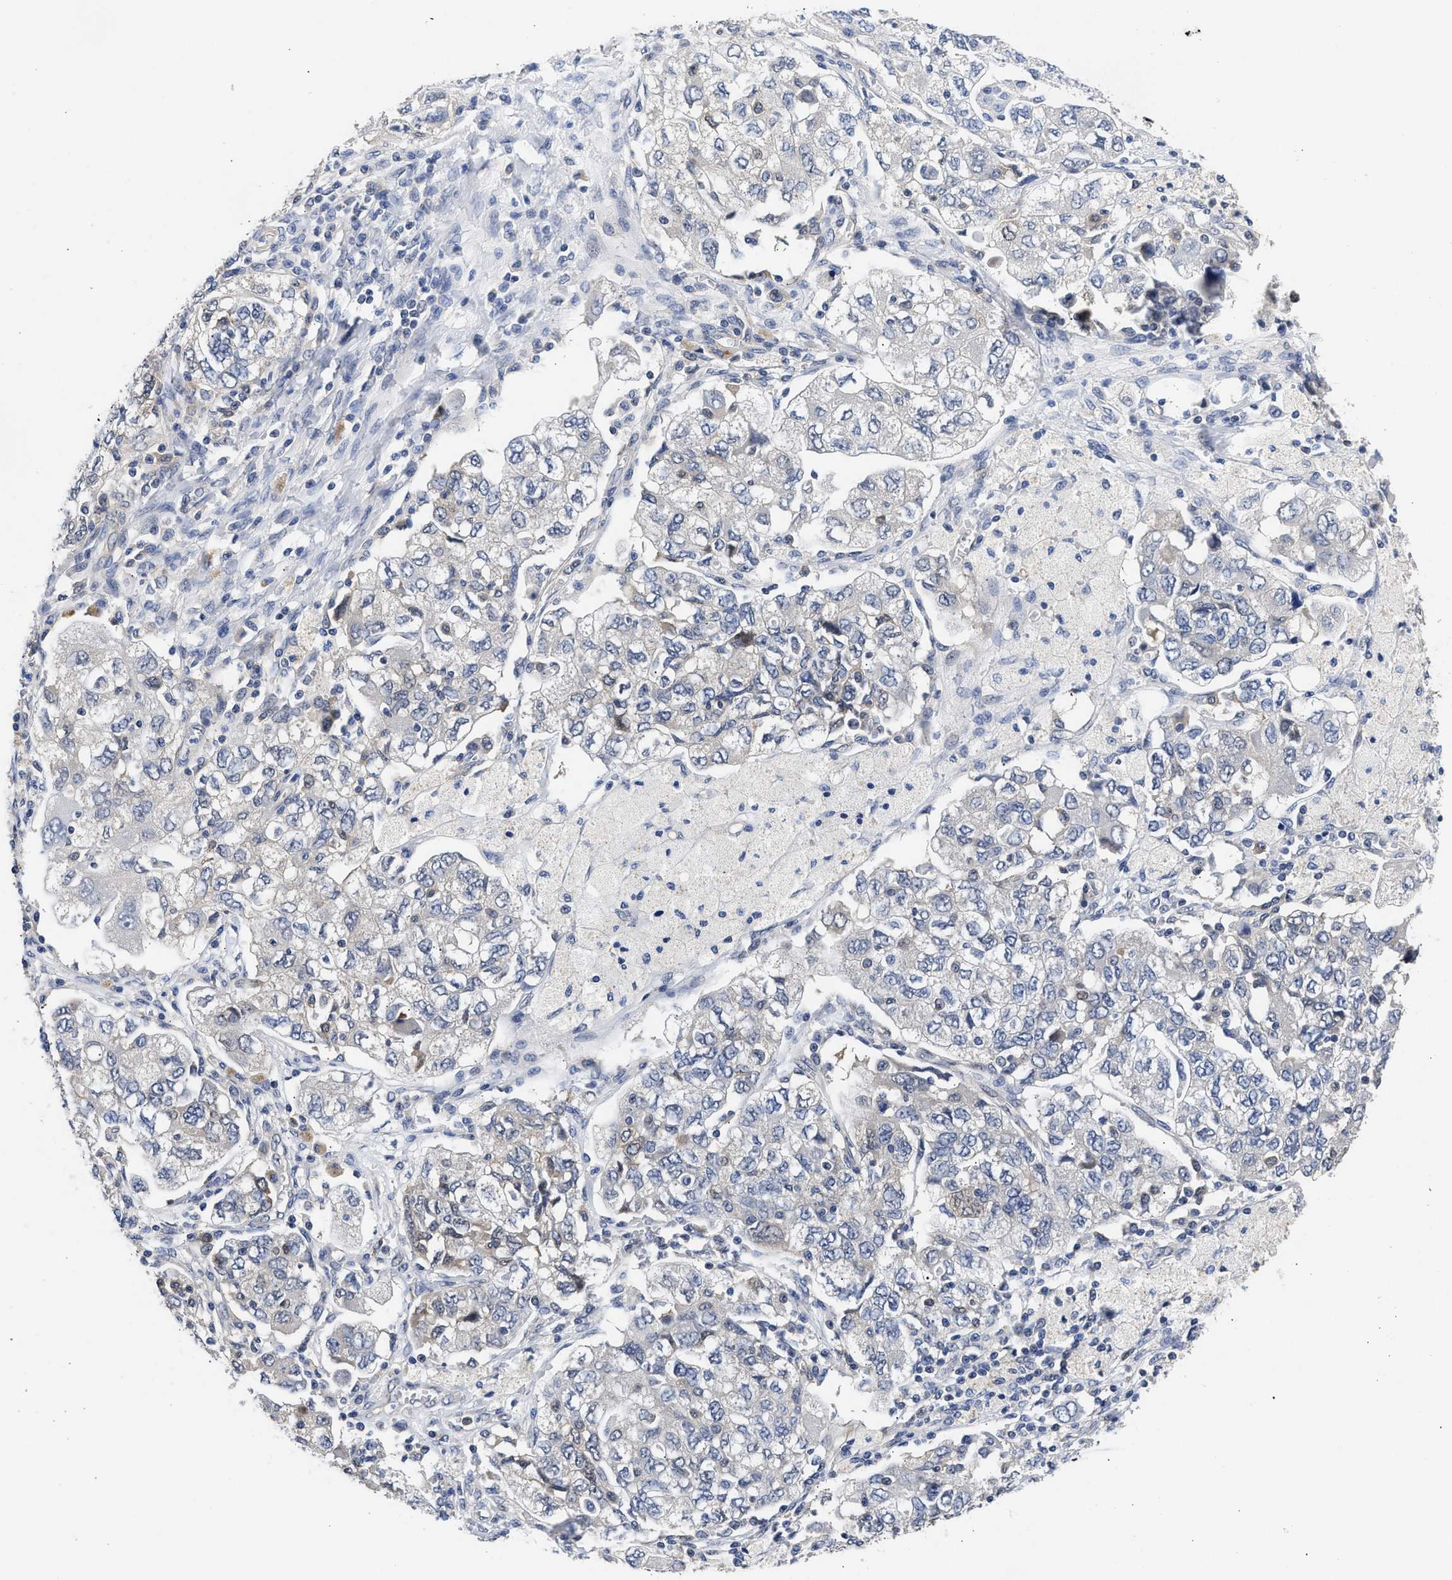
{"staining": {"intensity": "negative", "quantity": "none", "location": "none"}, "tissue": "ovarian cancer", "cell_type": "Tumor cells", "image_type": "cancer", "snomed": [{"axis": "morphology", "description": "Carcinoma, NOS"}, {"axis": "morphology", "description": "Cystadenocarcinoma, serous, NOS"}, {"axis": "topography", "description": "Ovary"}], "caption": "Immunohistochemistry of human serous cystadenocarcinoma (ovarian) exhibits no positivity in tumor cells.", "gene": "XPO5", "patient": {"sex": "female", "age": 69}}